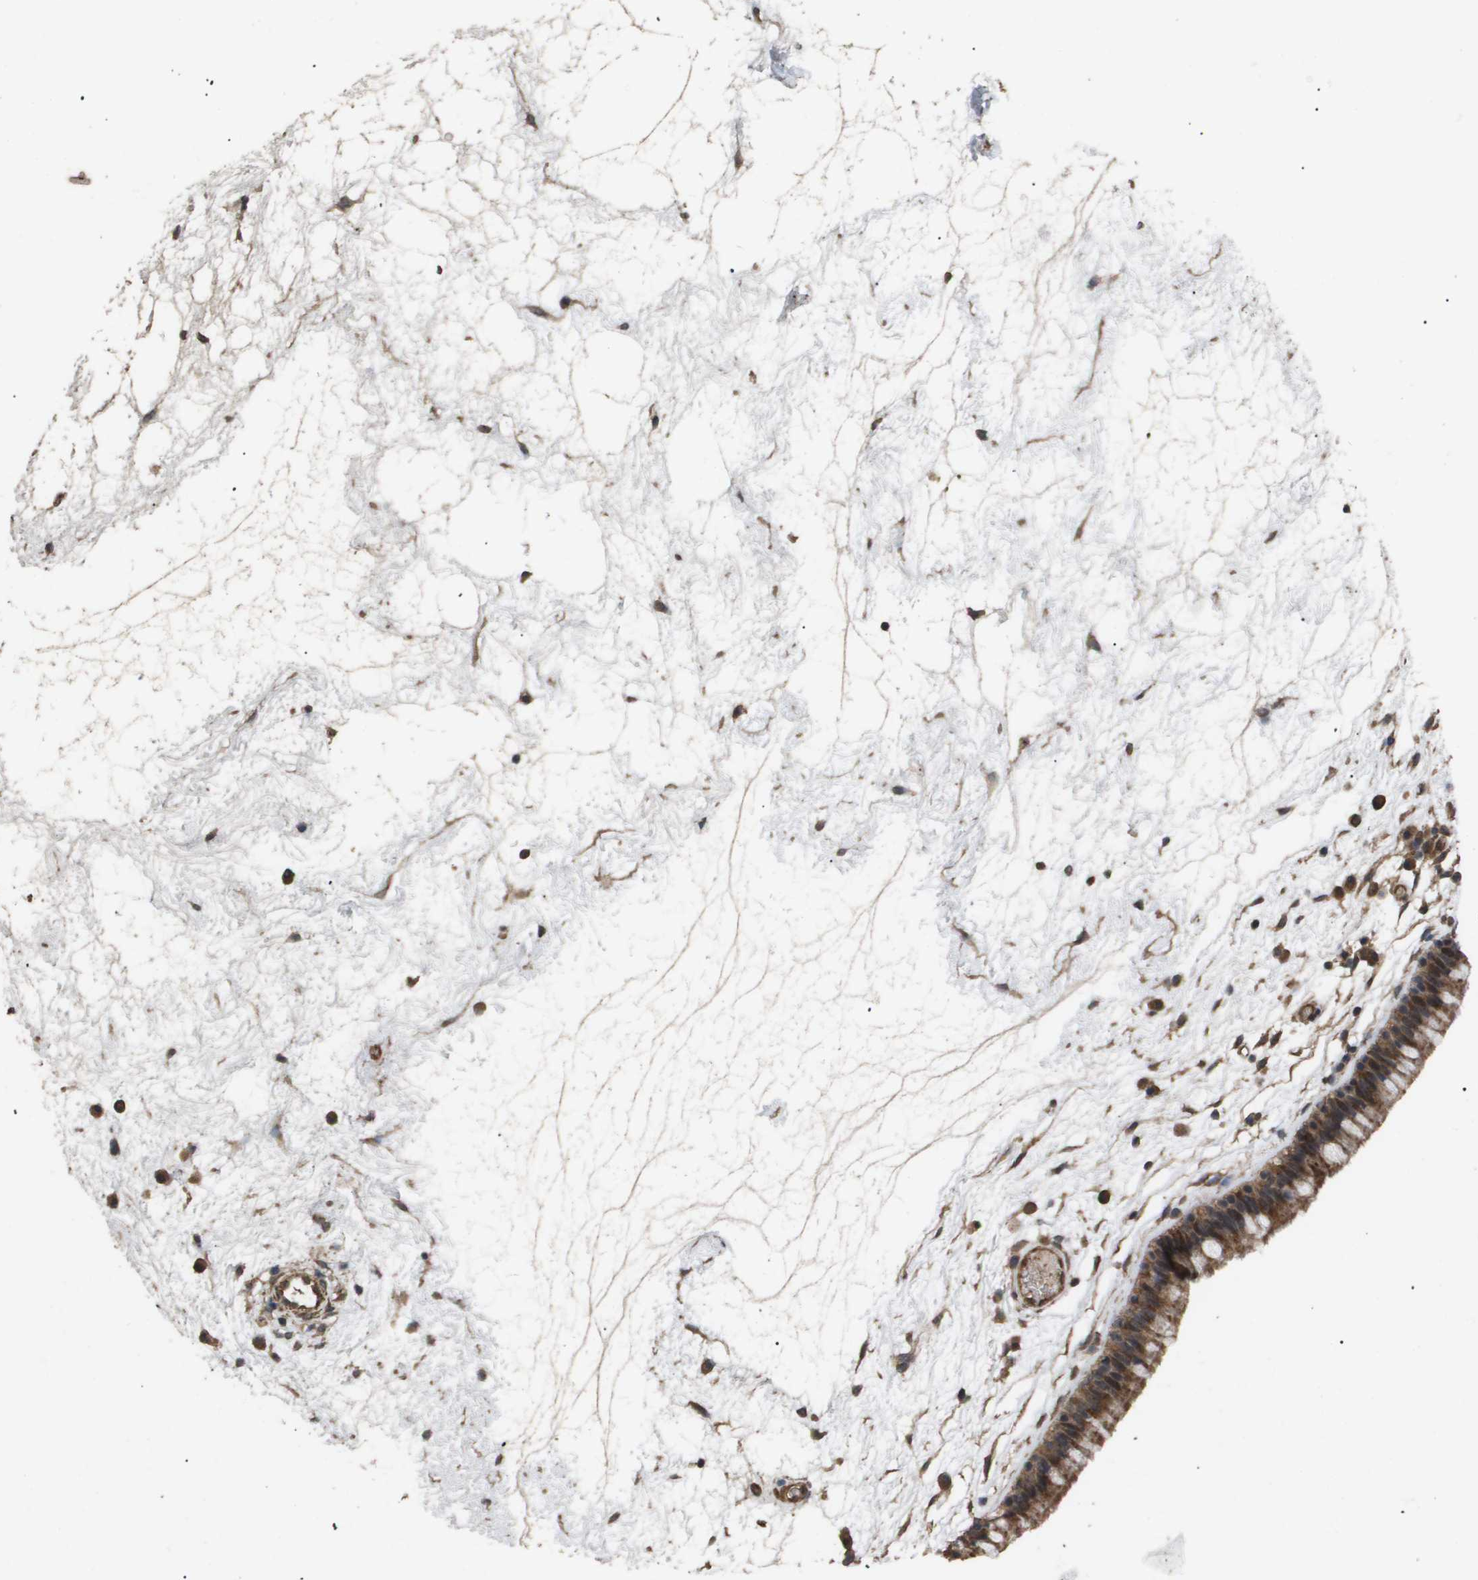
{"staining": {"intensity": "strong", "quantity": ">75%", "location": "cytoplasmic/membranous"}, "tissue": "nasopharynx", "cell_type": "Respiratory epithelial cells", "image_type": "normal", "snomed": [{"axis": "morphology", "description": "Normal tissue, NOS"}, {"axis": "morphology", "description": "Inflammation, NOS"}, {"axis": "topography", "description": "Nasopharynx"}], "caption": "A high amount of strong cytoplasmic/membranous staining is present in approximately >75% of respiratory epithelial cells in normal nasopharynx.", "gene": "CUL5", "patient": {"sex": "male", "age": 48}}